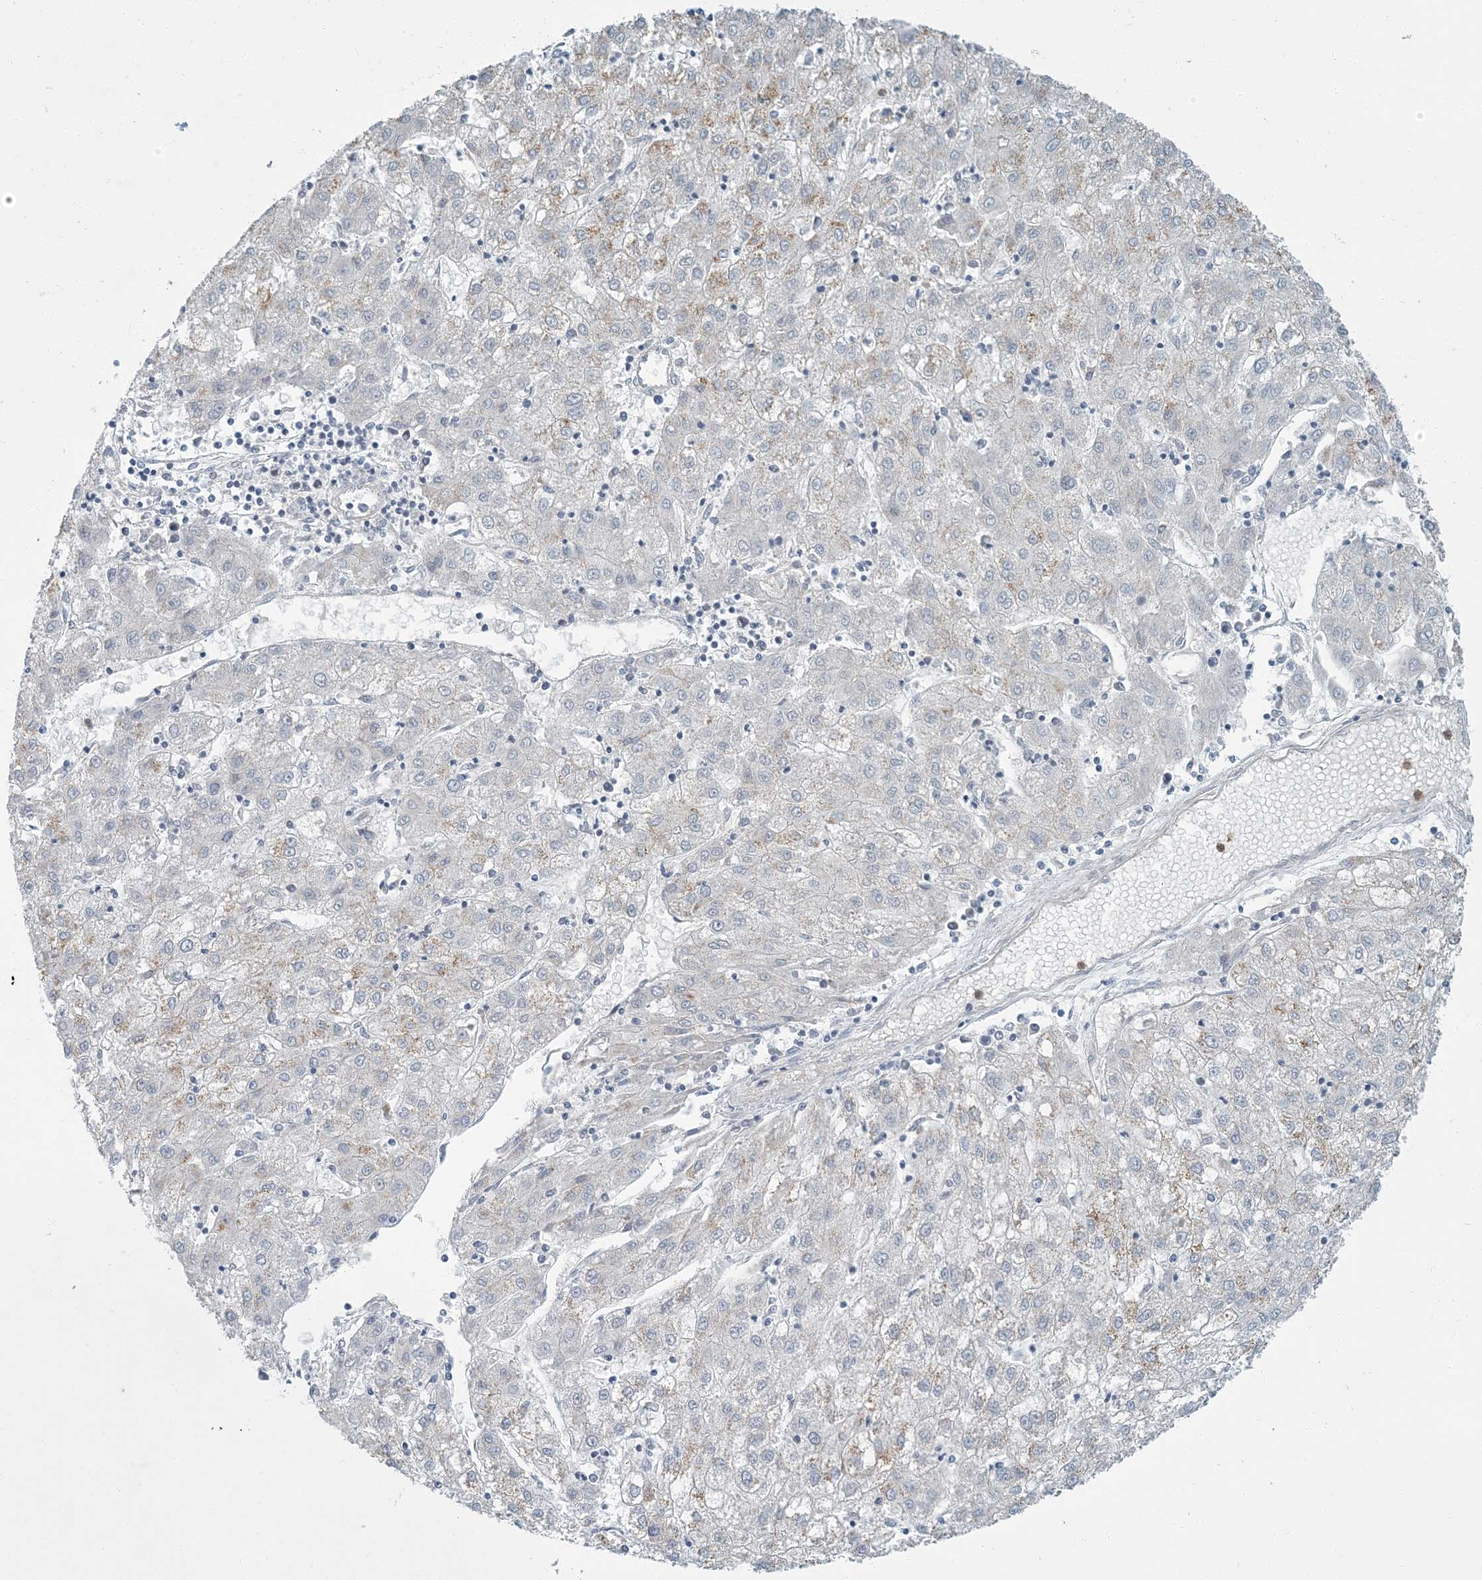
{"staining": {"intensity": "negative", "quantity": "none", "location": "none"}, "tissue": "liver cancer", "cell_type": "Tumor cells", "image_type": "cancer", "snomed": [{"axis": "morphology", "description": "Carcinoma, Hepatocellular, NOS"}, {"axis": "topography", "description": "Liver"}], "caption": "Immunohistochemical staining of liver hepatocellular carcinoma reveals no significant expression in tumor cells.", "gene": "EPHA4", "patient": {"sex": "male", "age": 72}}